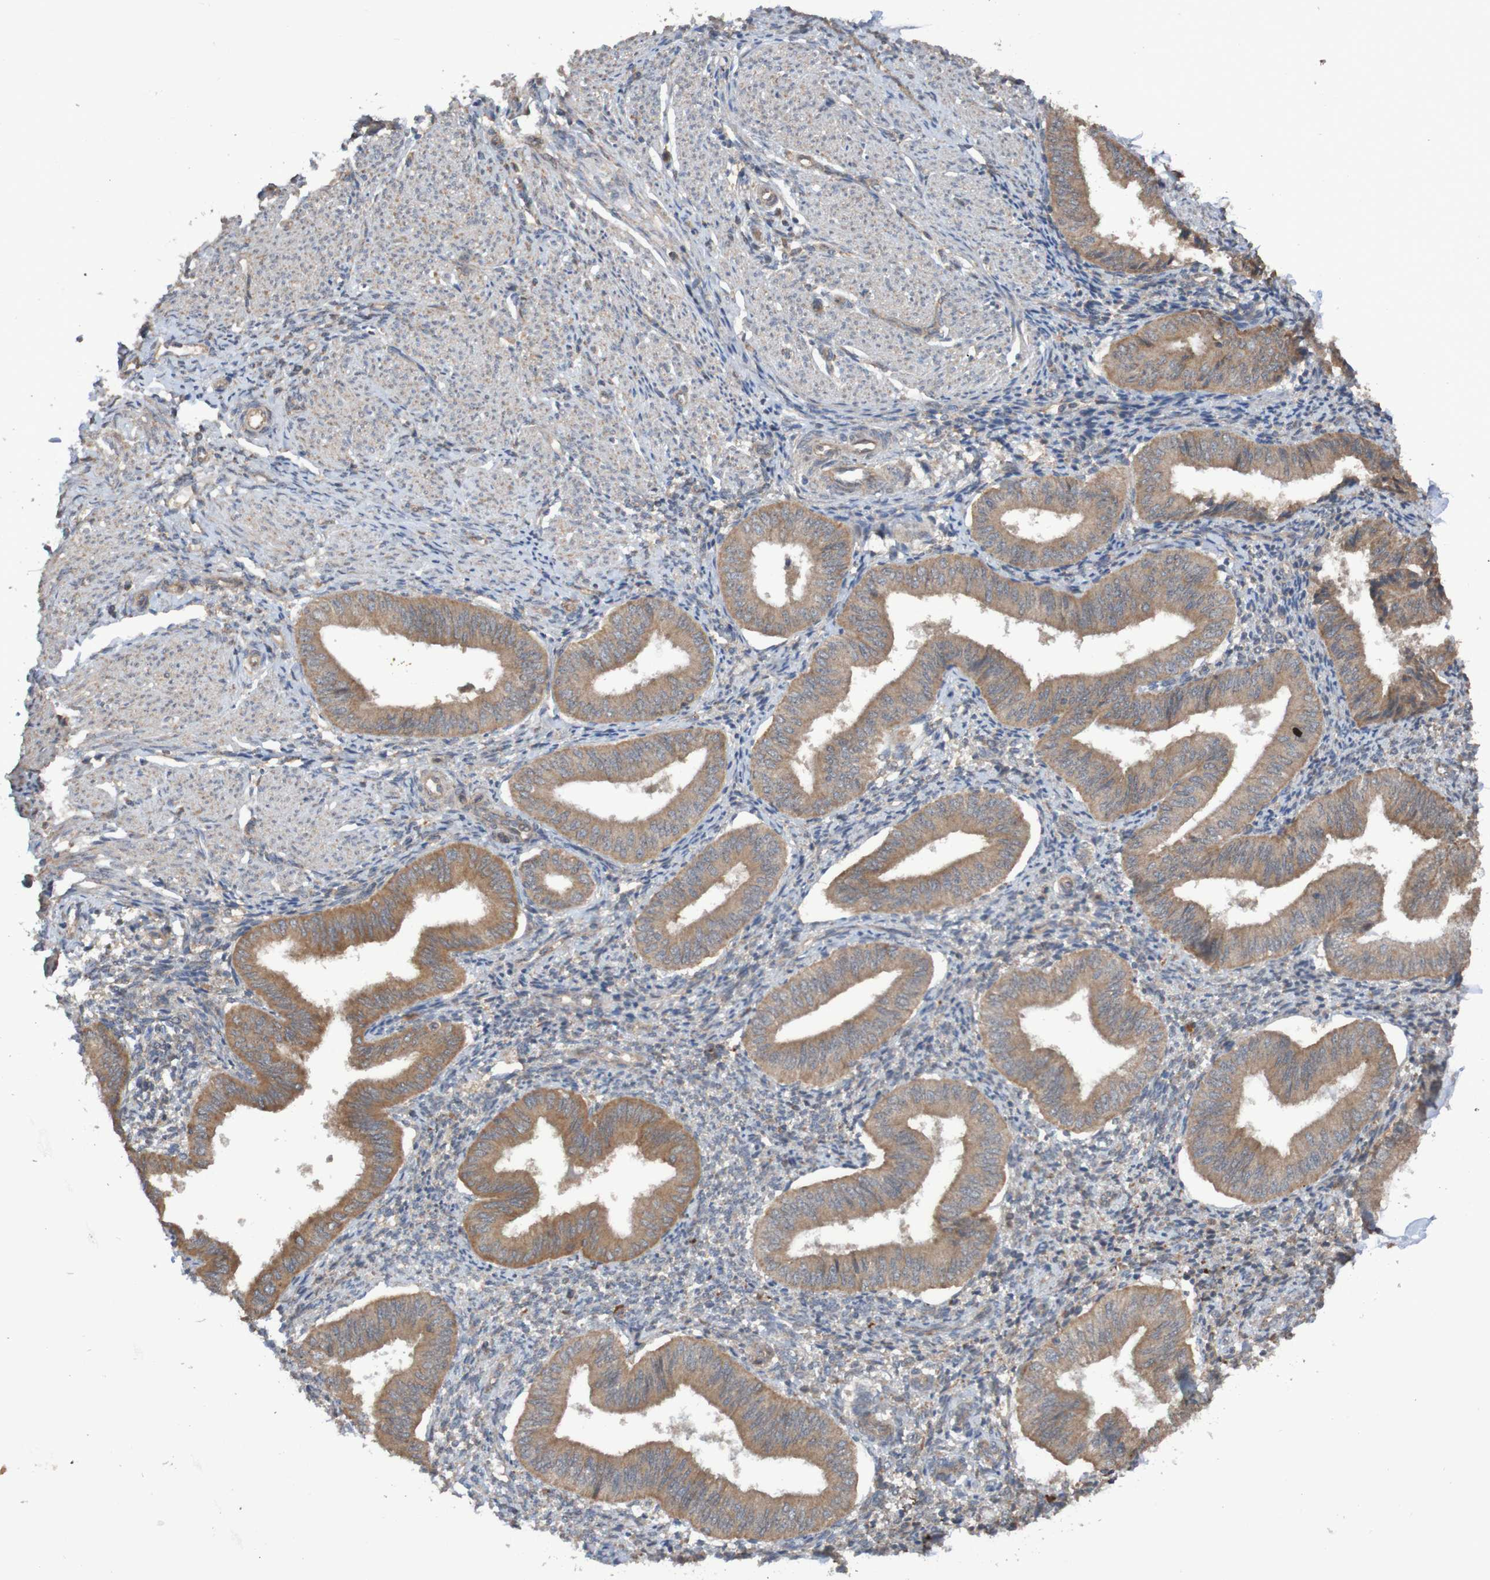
{"staining": {"intensity": "weak", "quantity": "<25%", "location": "cytoplasmic/membranous"}, "tissue": "endometrium", "cell_type": "Cells in endometrial stroma", "image_type": "normal", "snomed": [{"axis": "morphology", "description": "Normal tissue, NOS"}, {"axis": "topography", "description": "Endometrium"}], "caption": "IHC of unremarkable human endometrium shows no positivity in cells in endometrial stroma.", "gene": "PHYH", "patient": {"sex": "female", "age": 50}}